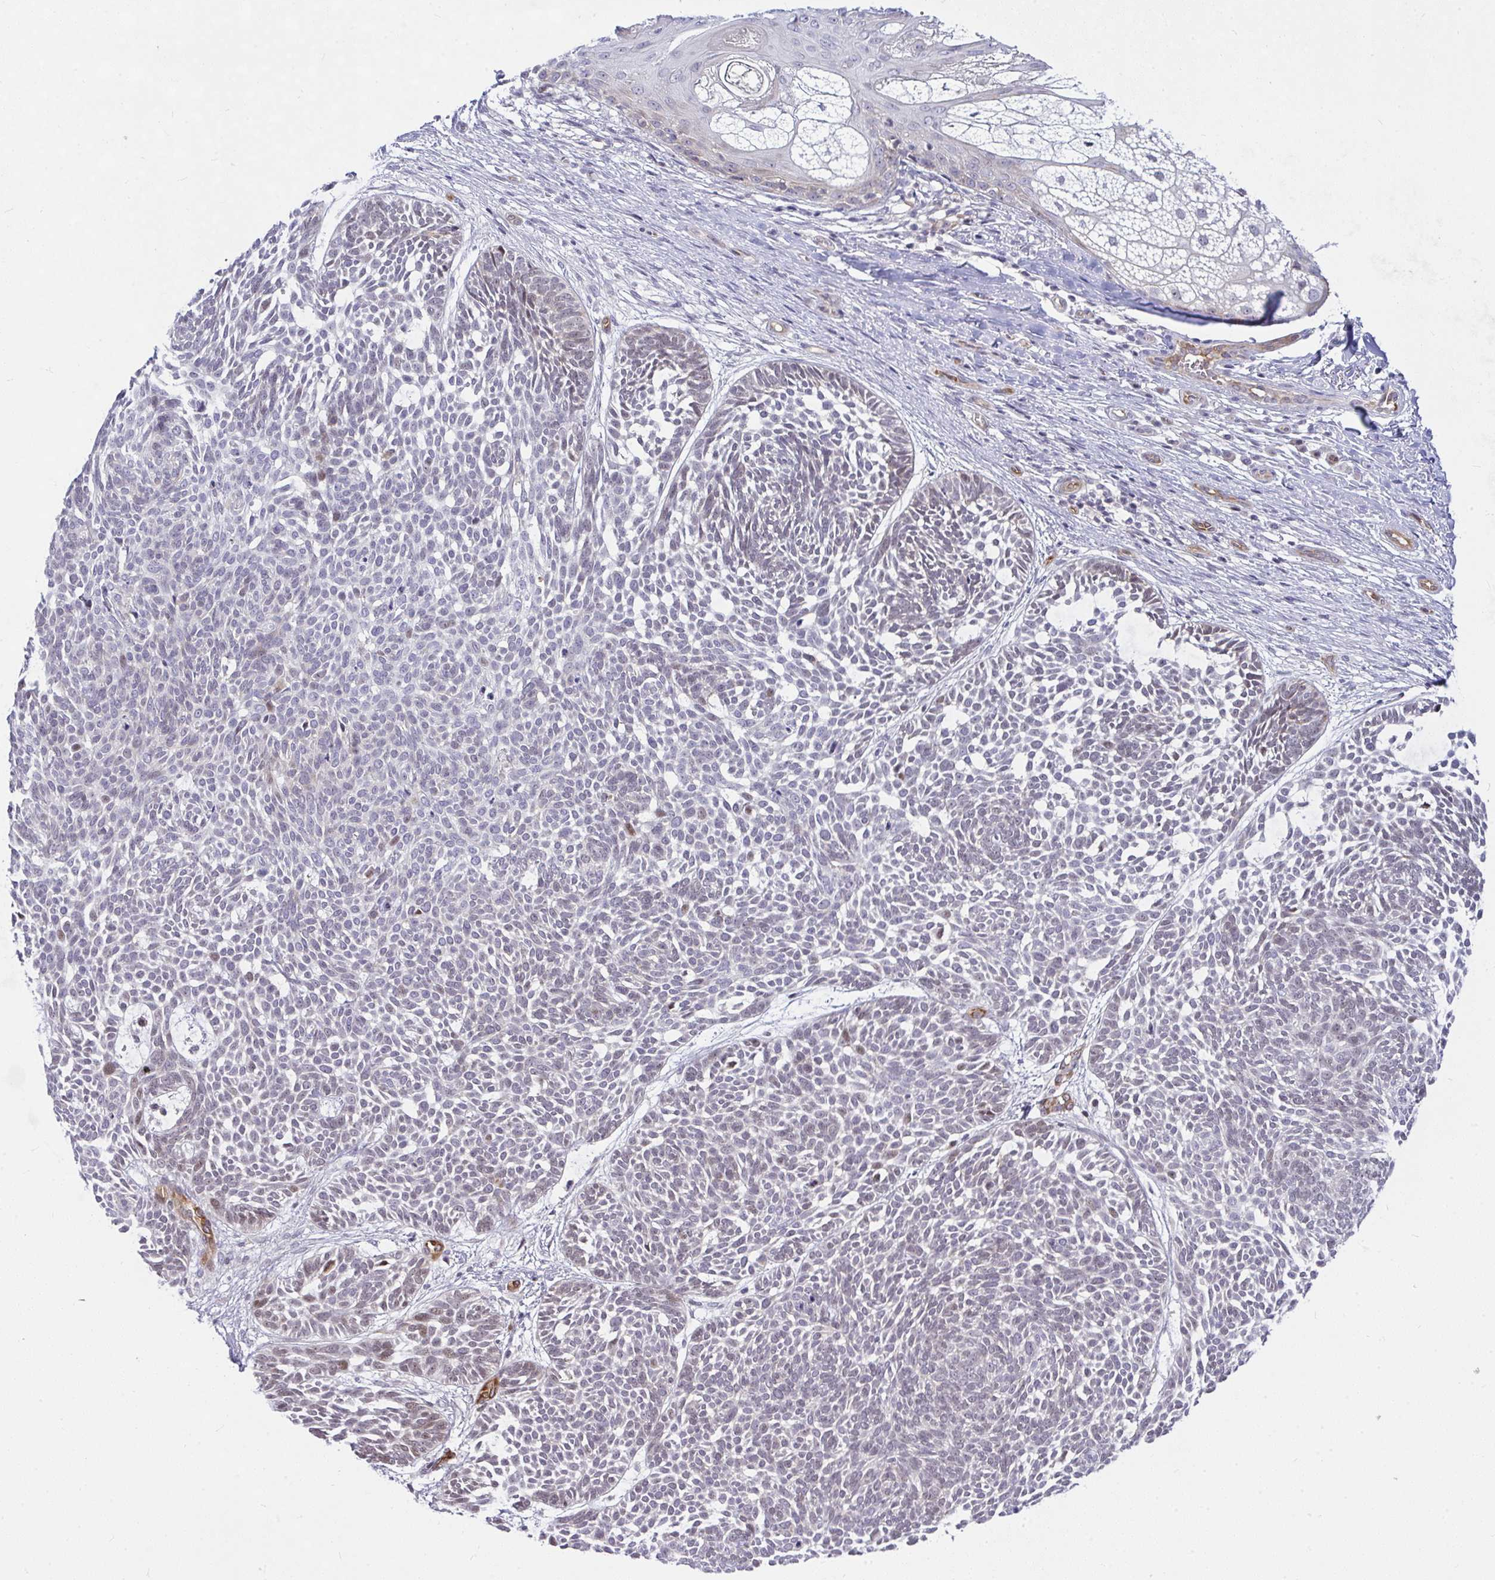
{"staining": {"intensity": "weak", "quantity": "<25%", "location": "cytoplasmic/membranous,nuclear"}, "tissue": "skin cancer", "cell_type": "Tumor cells", "image_type": "cancer", "snomed": [{"axis": "morphology", "description": "Basal cell carcinoma"}, {"axis": "topography", "description": "Skin"}, {"axis": "topography", "description": "Skin of trunk"}], "caption": "Basal cell carcinoma (skin) stained for a protein using IHC exhibits no positivity tumor cells.", "gene": "NFXL1", "patient": {"sex": "male", "age": 74}}